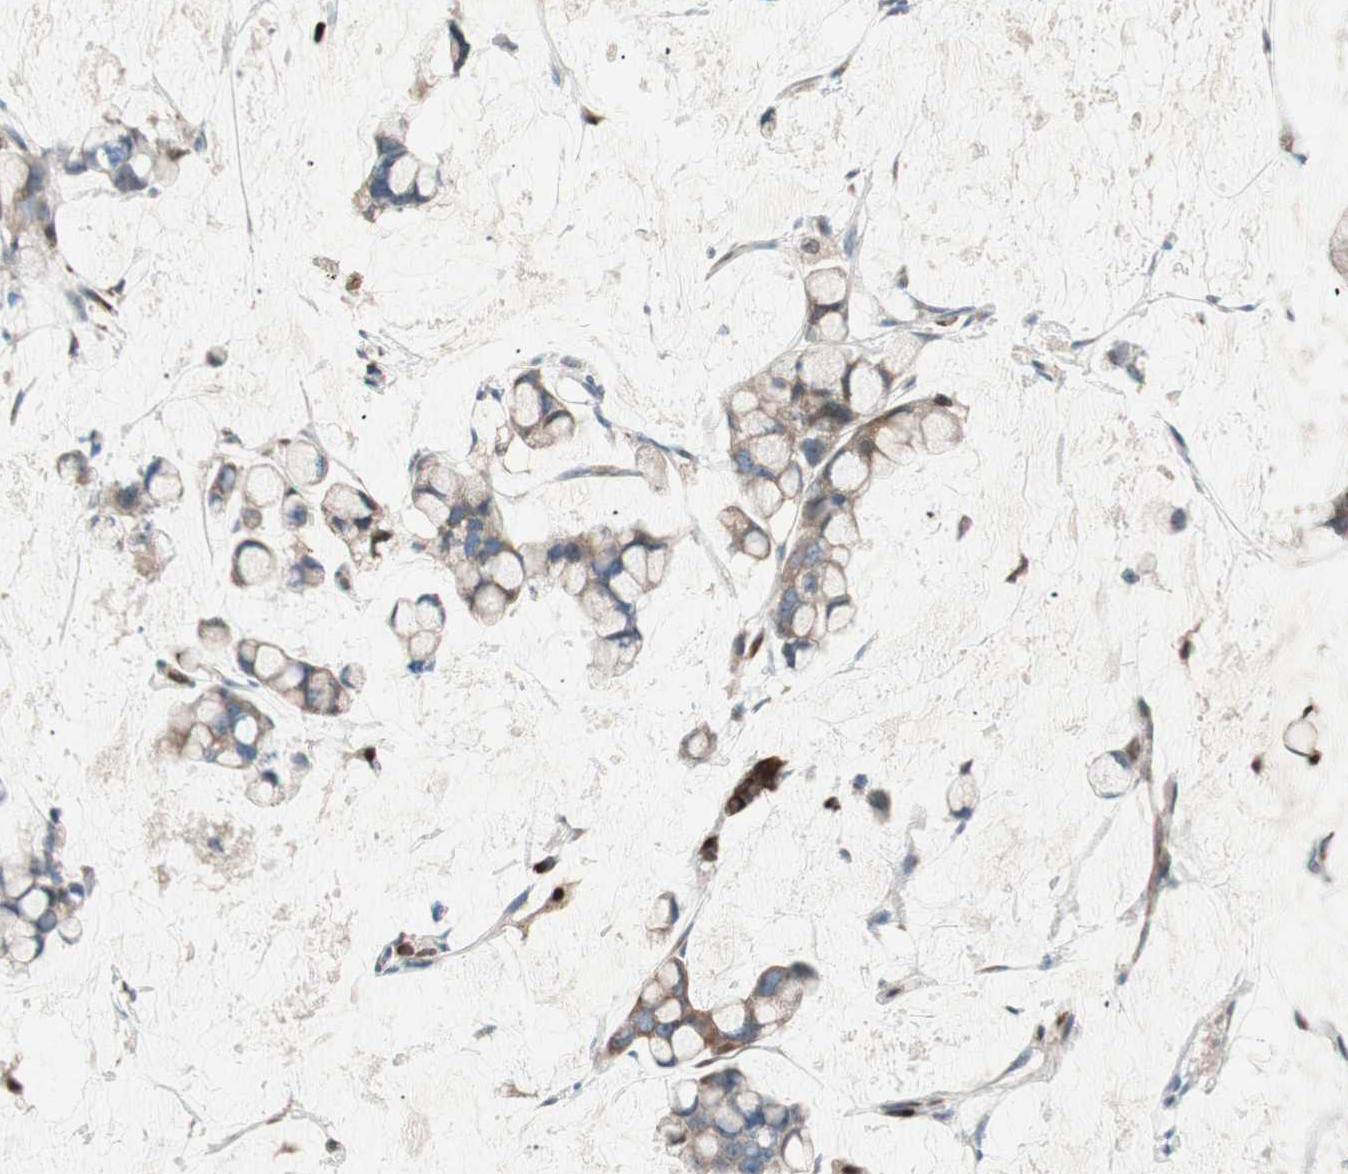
{"staining": {"intensity": "moderate", "quantity": "25%-75%", "location": "cytoplasmic/membranous"}, "tissue": "stomach cancer", "cell_type": "Tumor cells", "image_type": "cancer", "snomed": [{"axis": "morphology", "description": "Adenocarcinoma, NOS"}, {"axis": "topography", "description": "Stomach, lower"}], "caption": "Adenocarcinoma (stomach) was stained to show a protein in brown. There is medium levels of moderate cytoplasmic/membranous expression in approximately 25%-75% of tumor cells. (DAB = brown stain, brightfield microscopy at high magnification).", "gene": "FAAH", "patient": {"sex": "male", "age": 84}}